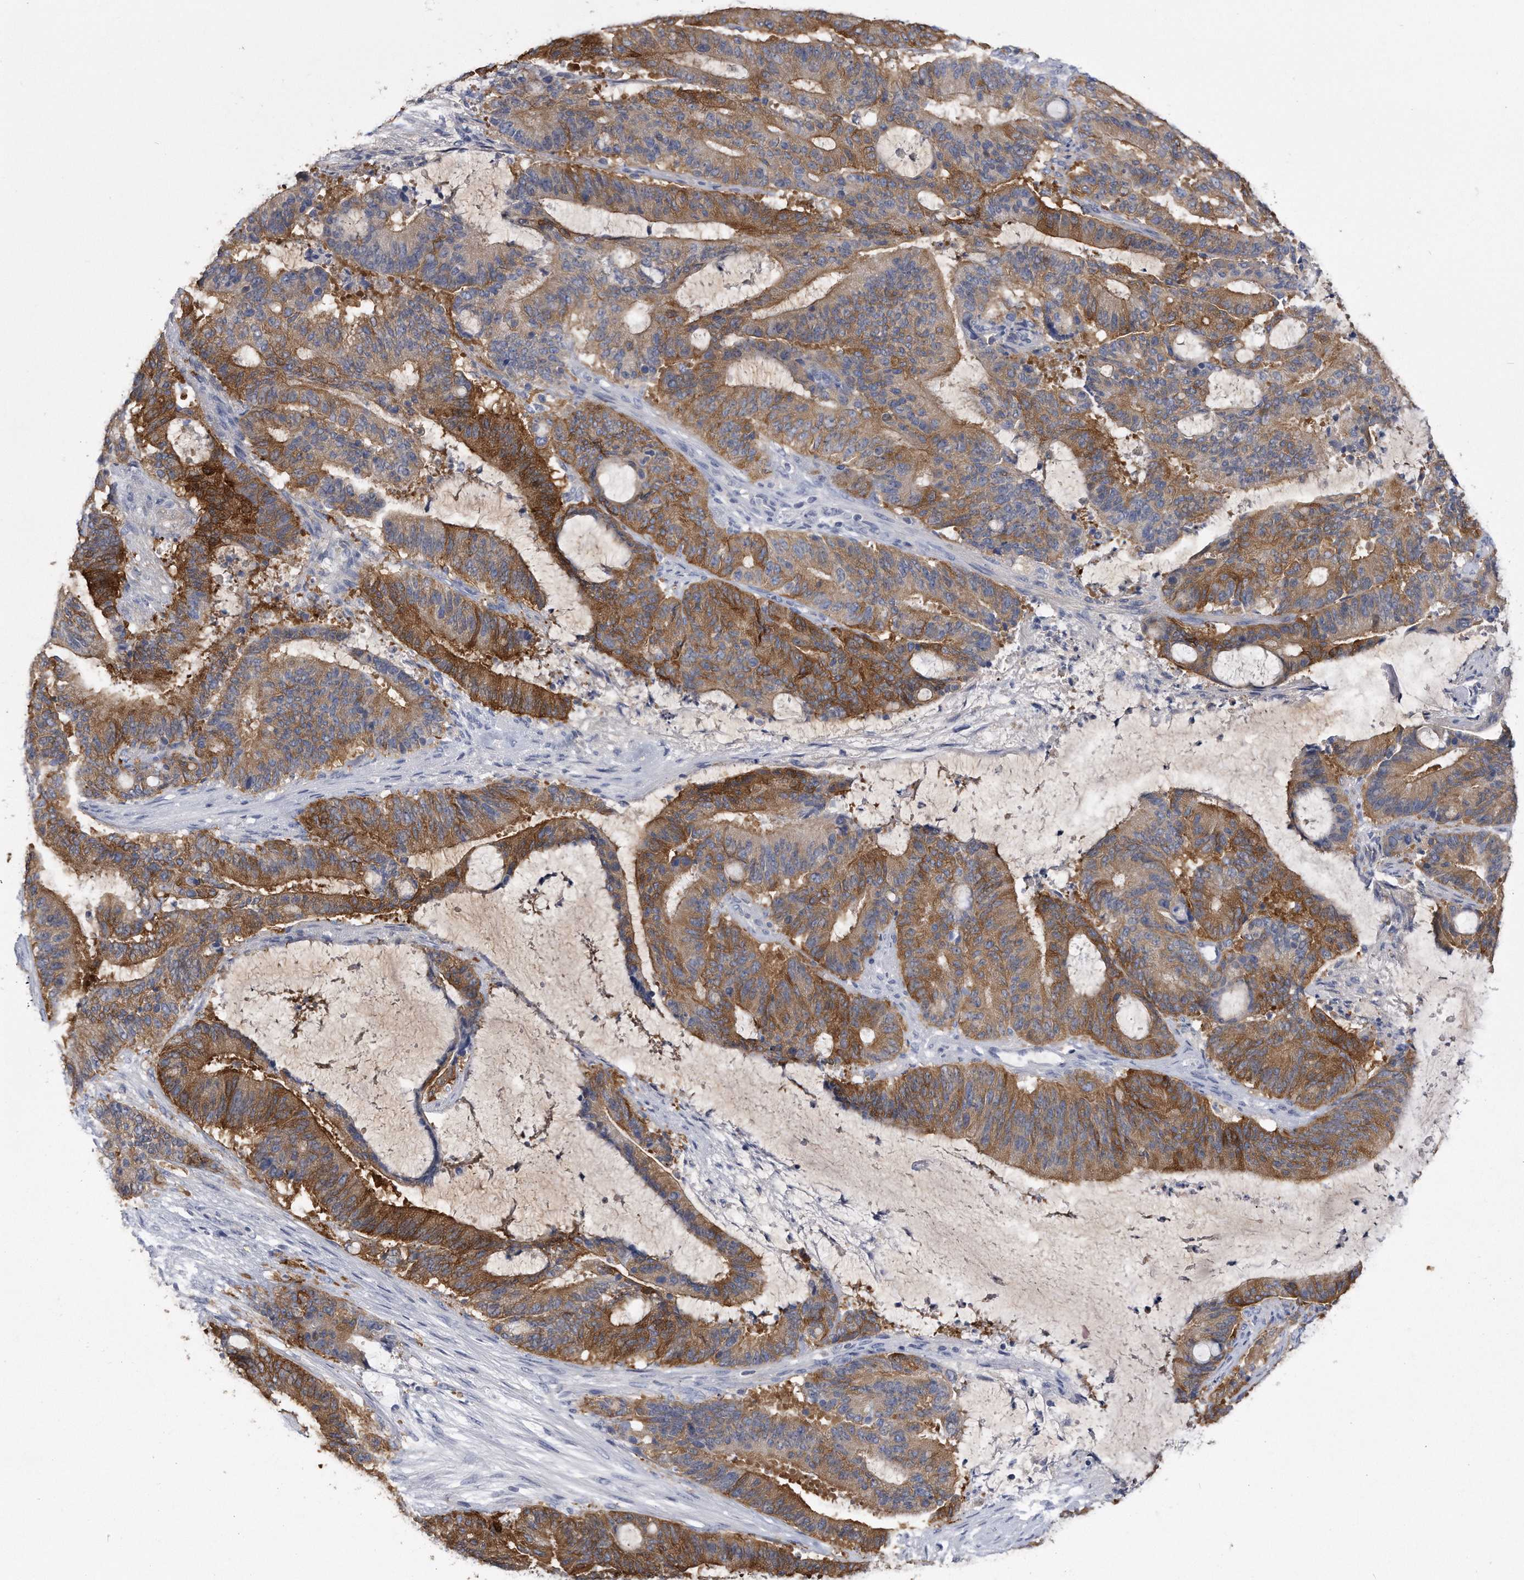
{"staining": {"intensity": "strong", "quantity": "25%-75%", "location": "cytoplasmic/membranous"}, "tissue": "liver cancer", "cell_type": "Tumor cells", "image_type": "cancer", "snomed": [{"axis": "morphology", "description": "Normal tissue, NOS"}, {"axis": "morphology", "description": "Cholangiocarcinoma"}, {"axis": "topography", "description": "Liver"}, {"axis": "topography", "description": "Peripheral nerve tissue"}], "caption": "DAB (3,3'-diaminobenzidine) immunohistochemical staining of liver cholangiocarcinoma demonstrates strong cytoplasmic/membranous protein positivity in about 25%-75% of tumor cells. The staining is performed using DAB brown chromogen to label protein expression. The nuclei are counter-stained blue using hematoxylin.", "gene": "PYGB", "patient": {"sex": "female", "age": 73}}